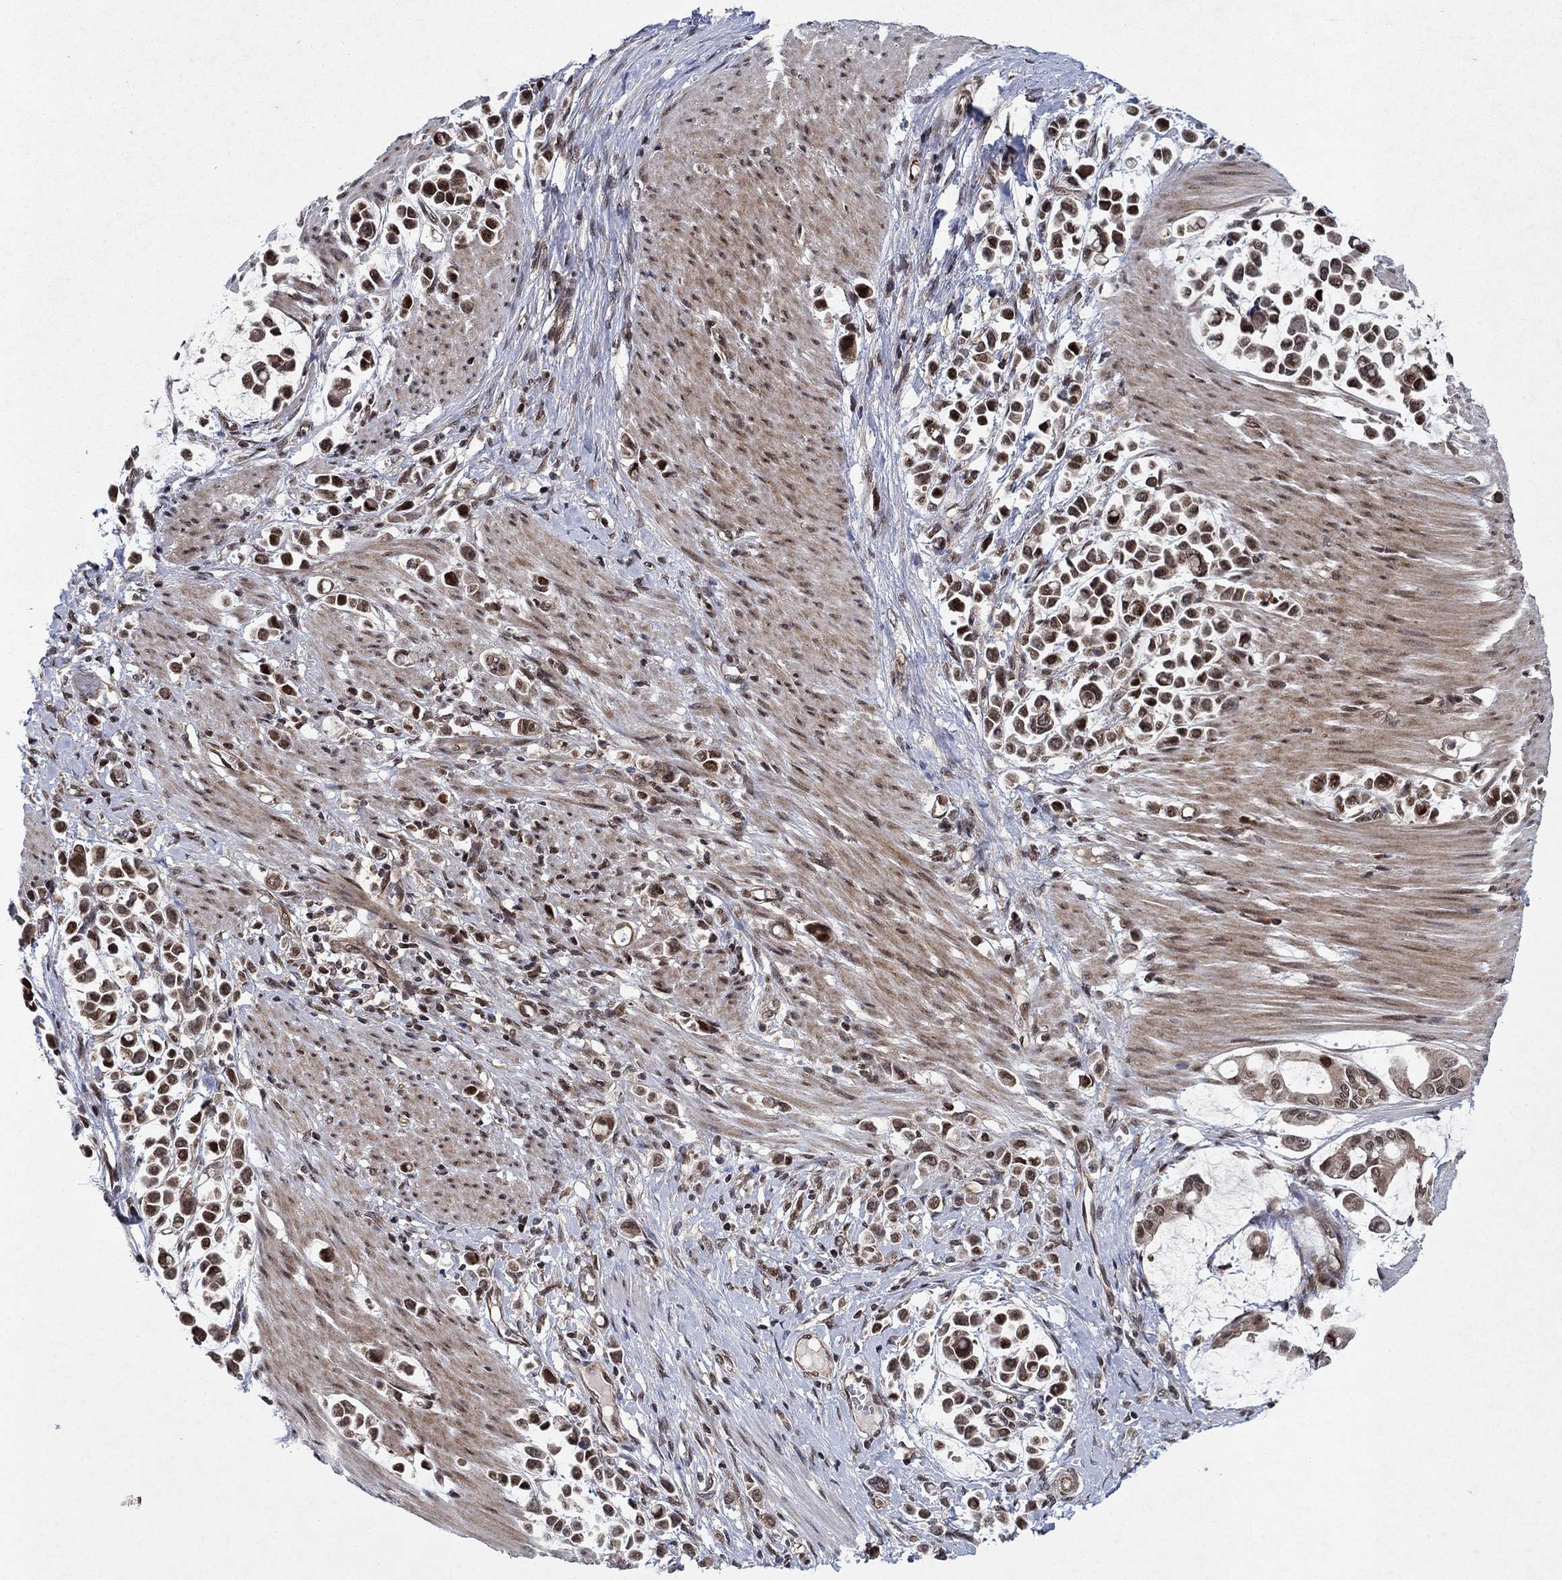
{"staining": {"intensity": "strong", "quantity": ">75%", "location": "nuclear"}, "tissue": "stomach cancer", "cell_type": "Tumor cells", "image_type": "cancer", "snomed": [{"axis": "morphology", "description": "Adenocarcinoma, NOS"}, {"axis": "topography", "description": "Stomach"}], "caption": "Stomach cancer stained with DAB (3,3'-diaminobenzidine) IHC demonstrates high levels of strong nuclear expression in about >75% of tumor cells. (Stains: DAB (3,3'-diaminobenzidine) in brown, nuclei in blue, Microscopy: brightfield microscopy at high magnification).", "gene": "PRICKLE4", "patient": {"sex": "male", "age": 82}}